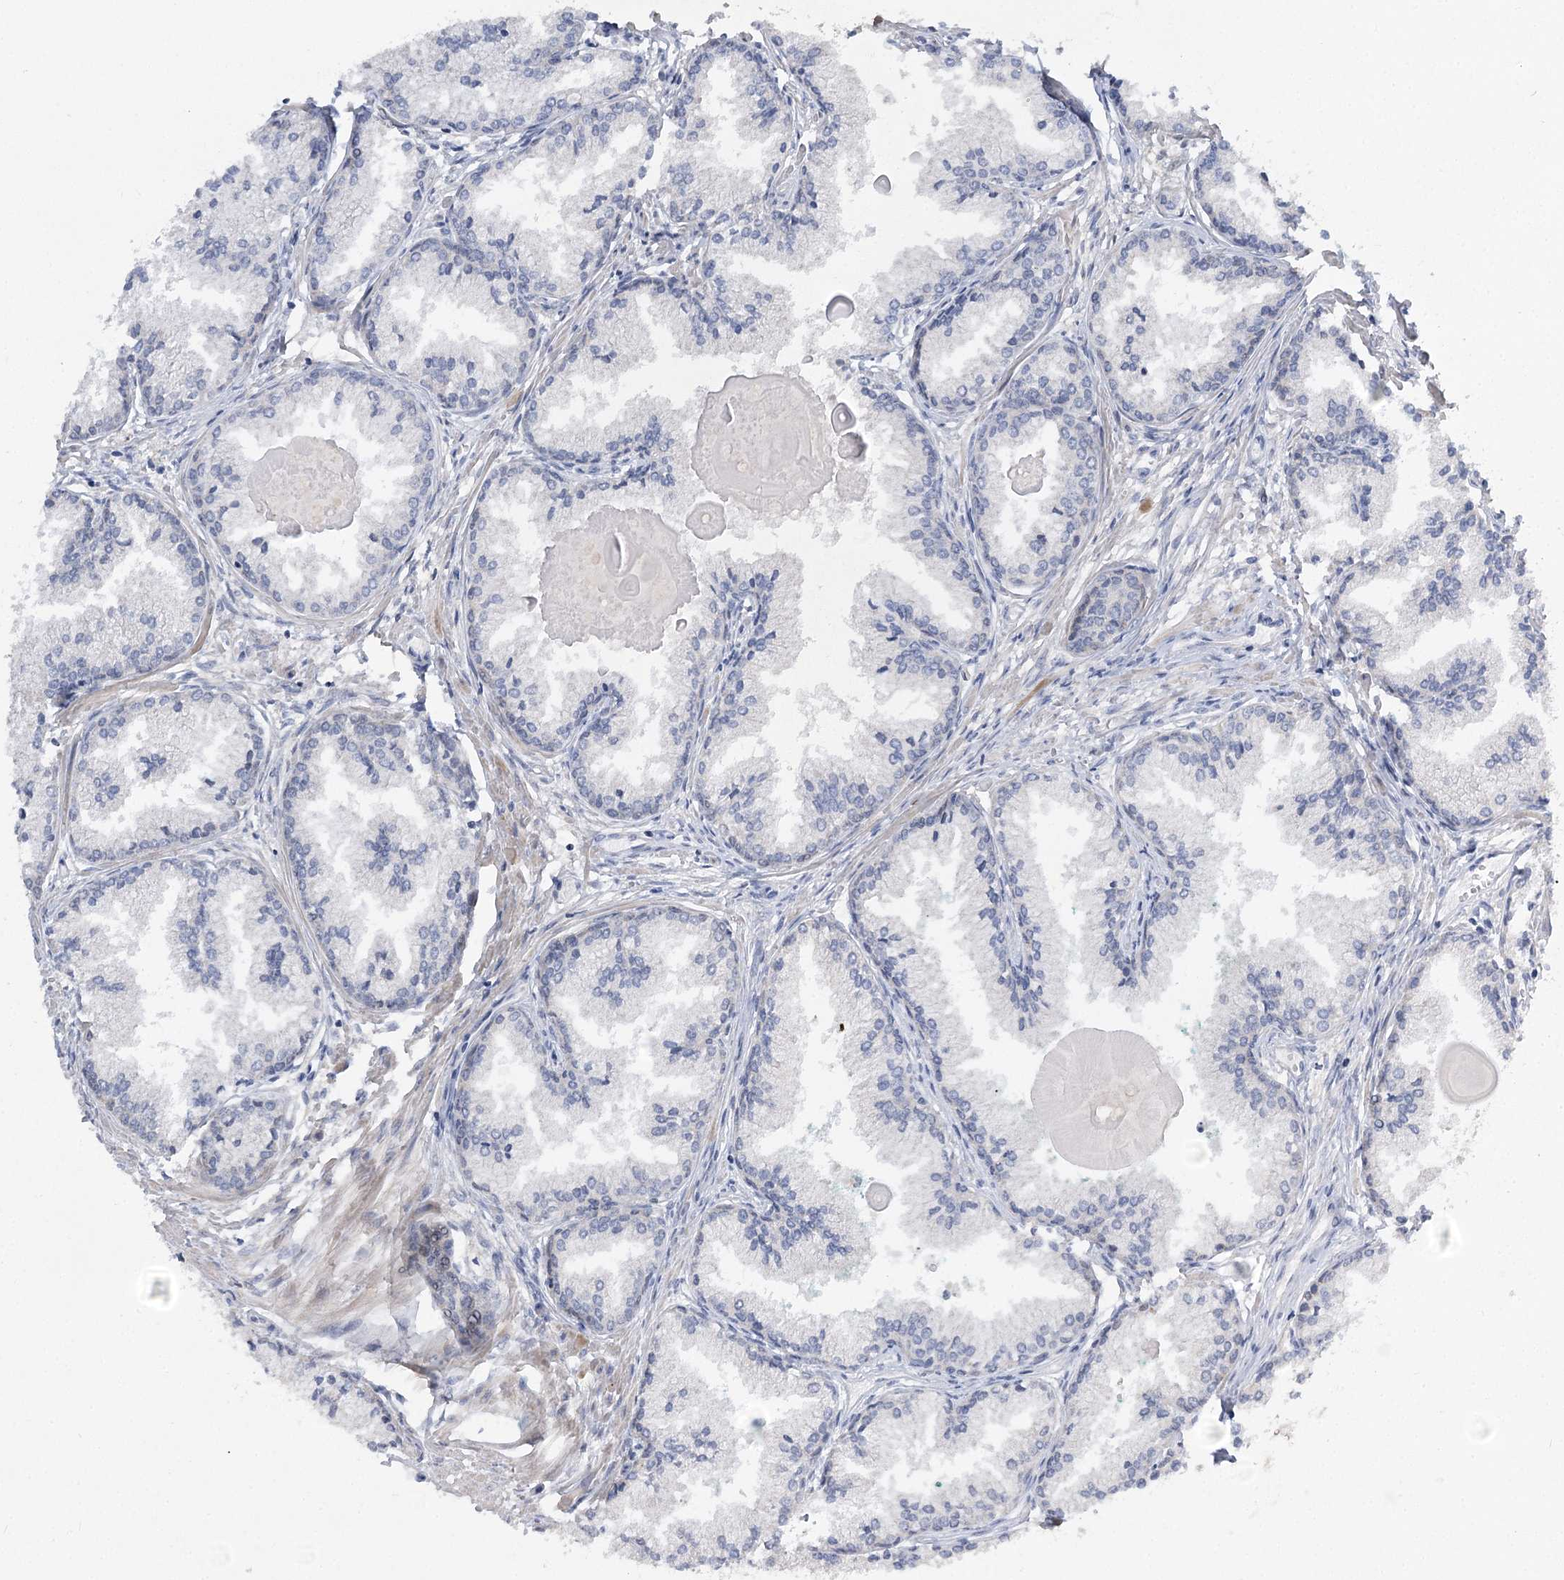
{"staining": {"intensity": "negative", "quantity": "none", "location": "none"}, "tissue": "prostate cancer", "cell_type": "Tumor cells", "image_type": "cancer", "snomed": [{"axis": "morphology", "description": "Adenocarcinoma, High grade"}, {"axis": "topography", "description": "Prostate"}], "caption": "DAB immunohistochemical staining of prostate high-grade adenocarcinoma displays no significant staining in tumor cells.", "gene": "PHYHIPL", "patient": {"sex": "male", "age": 68}}